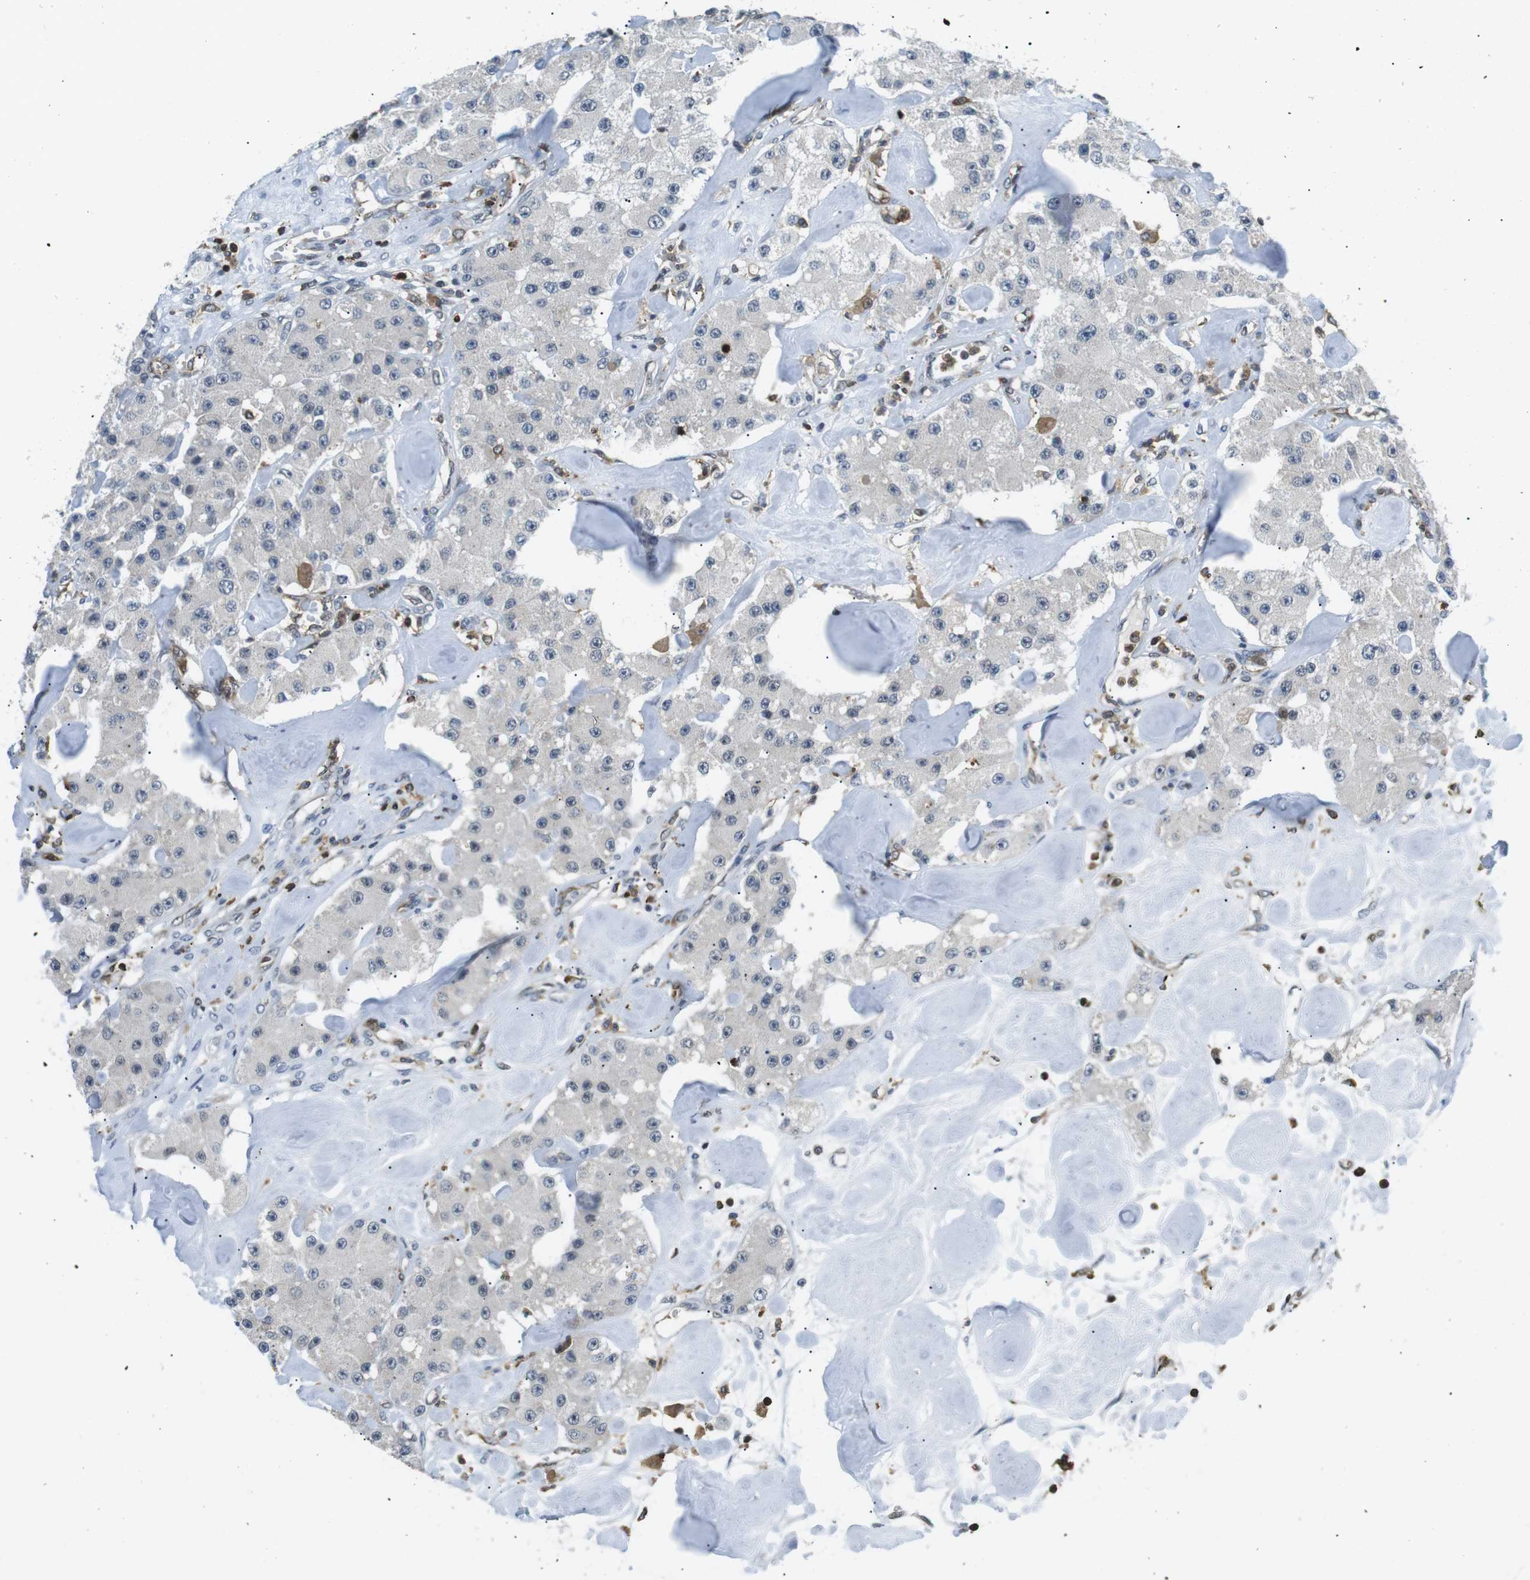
{"staining": {"intensity": "negative", "quantity": "none", "location": "none"}, "tissue": "carcinoid", "cell_type": "Tumor cells", "image_type": "cancer", "snomed": [{"axis": "morphology", "description": "Carcinoid, malignant, NOS"}, {"axis": "topography", "description": "Pancreas"}], "caption": "Immunohistochemistry (IHC) micrograph of human carcinoid stained for a protein (brown), which reveals no expression in tumor cells.", "gene": "STK10", "patient": {"sex": "male", "age": 41}}